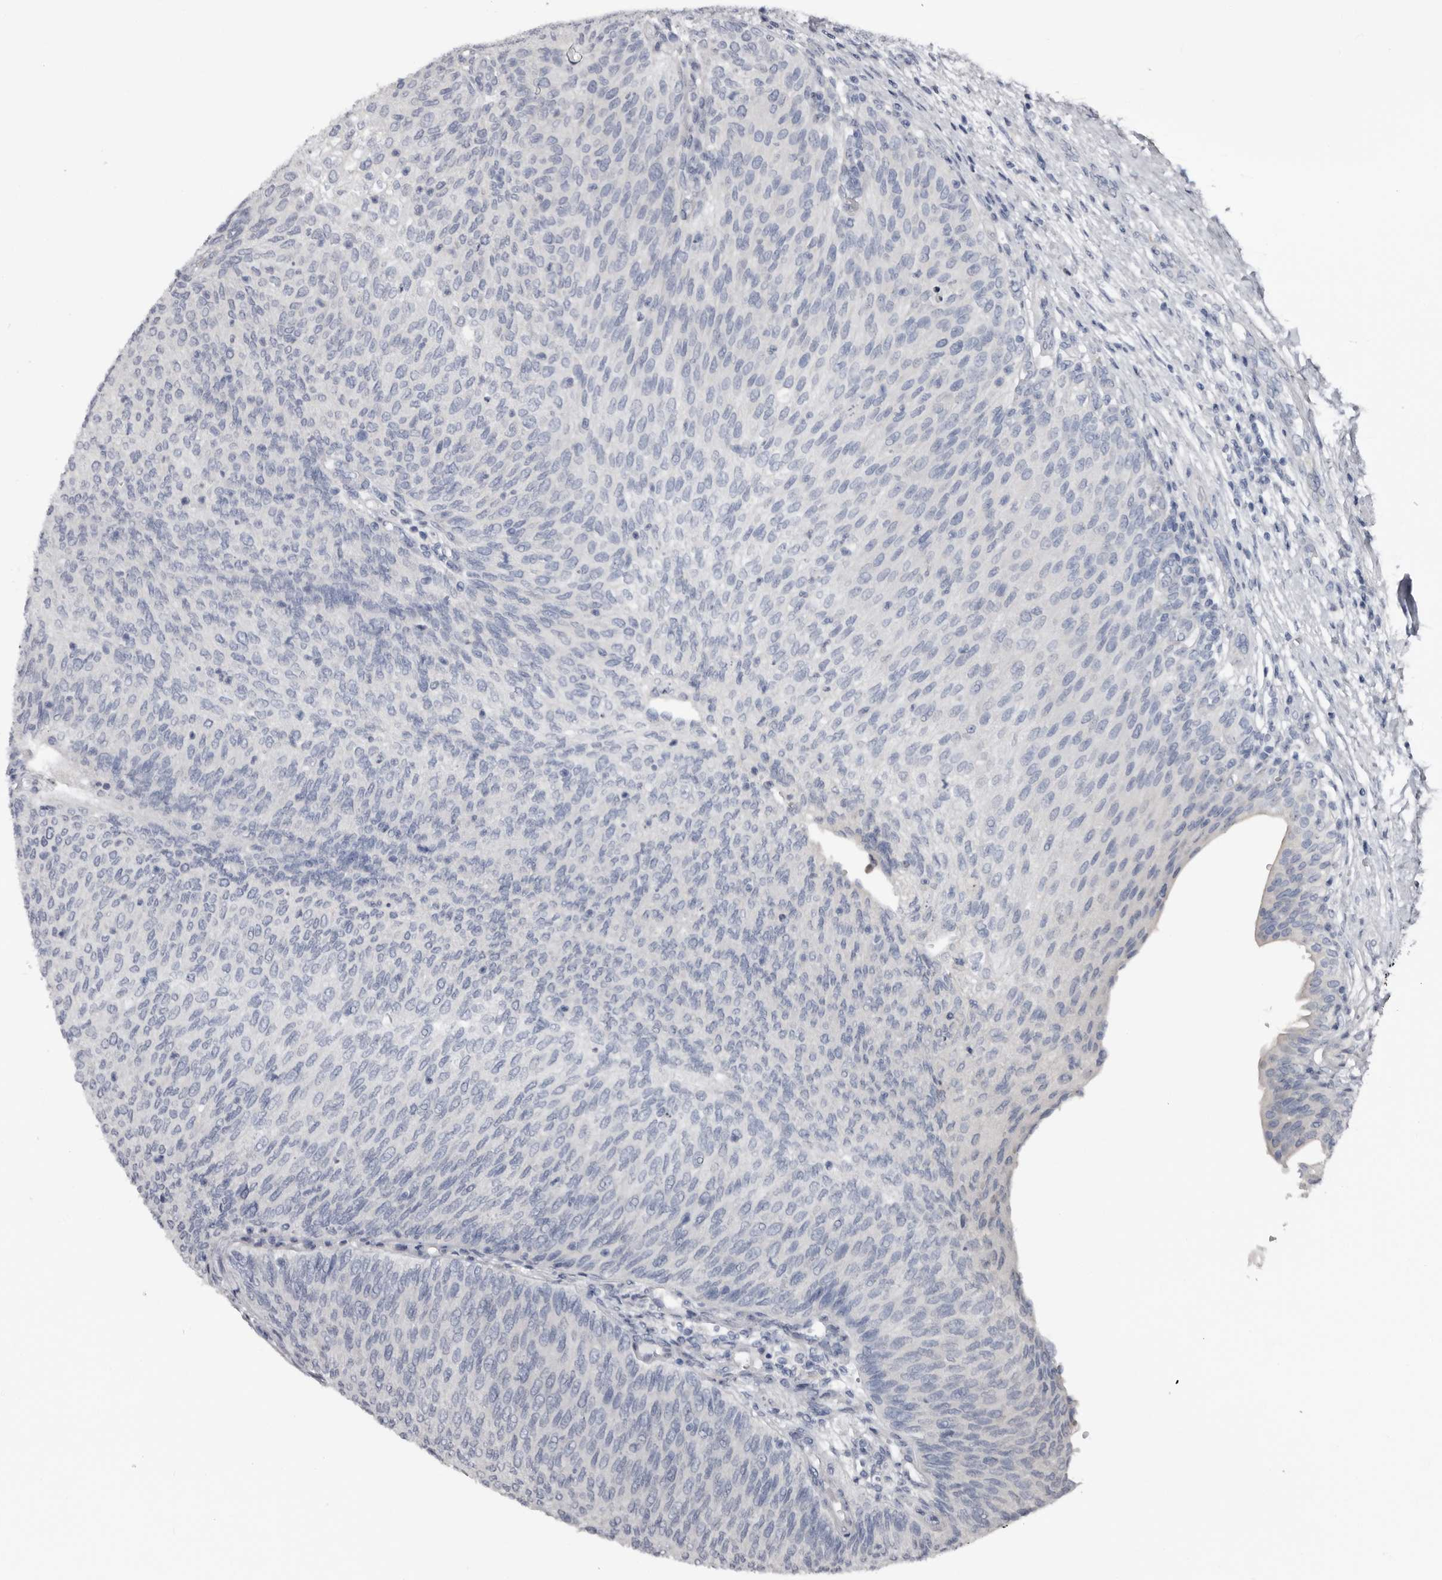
{"staining": {"intensity": "negative", "quantity": "none", "location": "none"}, "tissue": "urothelial cancer", "cell_type": "Tumor cells", "image_type": "cancer", "snomed": [{"axis": "morphology", "description": "Urothelial carcinoma, Low grade"}, {"axis": "topography", "description": "Urinary bladder"}], "caption": "An immunohistochemistry image of urothelial carcinoma (low-grade) is shown. There is no staining in tumor cells of urothelial carcinoma (low-grade).", "gene": "FABP7", "patient": {"sex": "female", "age": 79}}